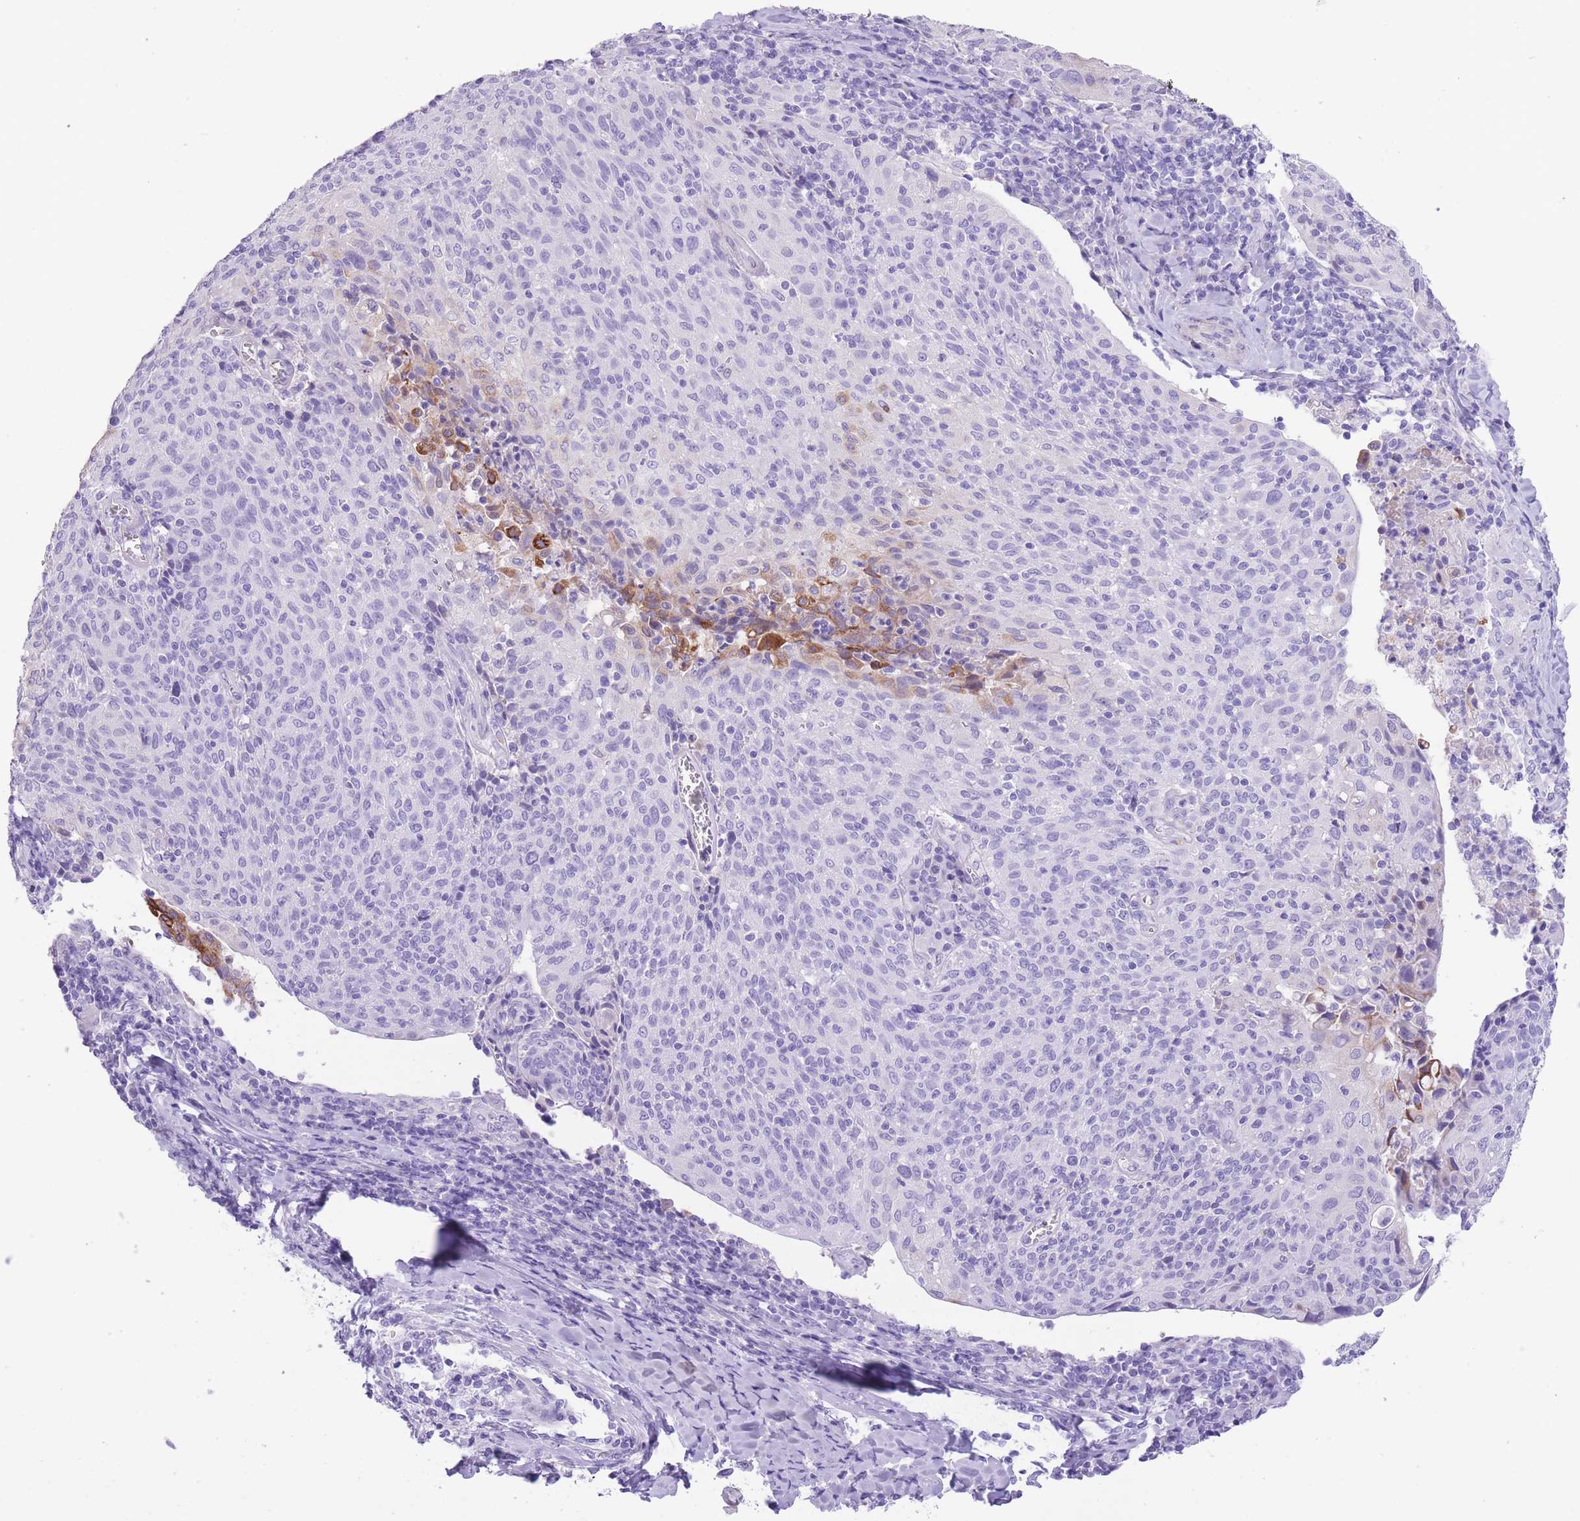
{"staining": {"intensity": "negative", "quantity": "none", "location": "none"}, "tissue": "cervical cancer", "cell_type": "Tumor cells", "image_type": "cancer", "snomed": [{"axis": "morphology", "description": "Squamous cell carcinoma, NOS"}, {"axis": "topography", "description": "Cervix"}], "caption": "Immunohistochemical staining of human squamous cell carcinoma (cervical) exhibits no significant positivity in tumor cells. (DAB IHC with hematoxylin counter stain).", "gene": "RAI2", "patient": {"sex": "female", "age": 52}}